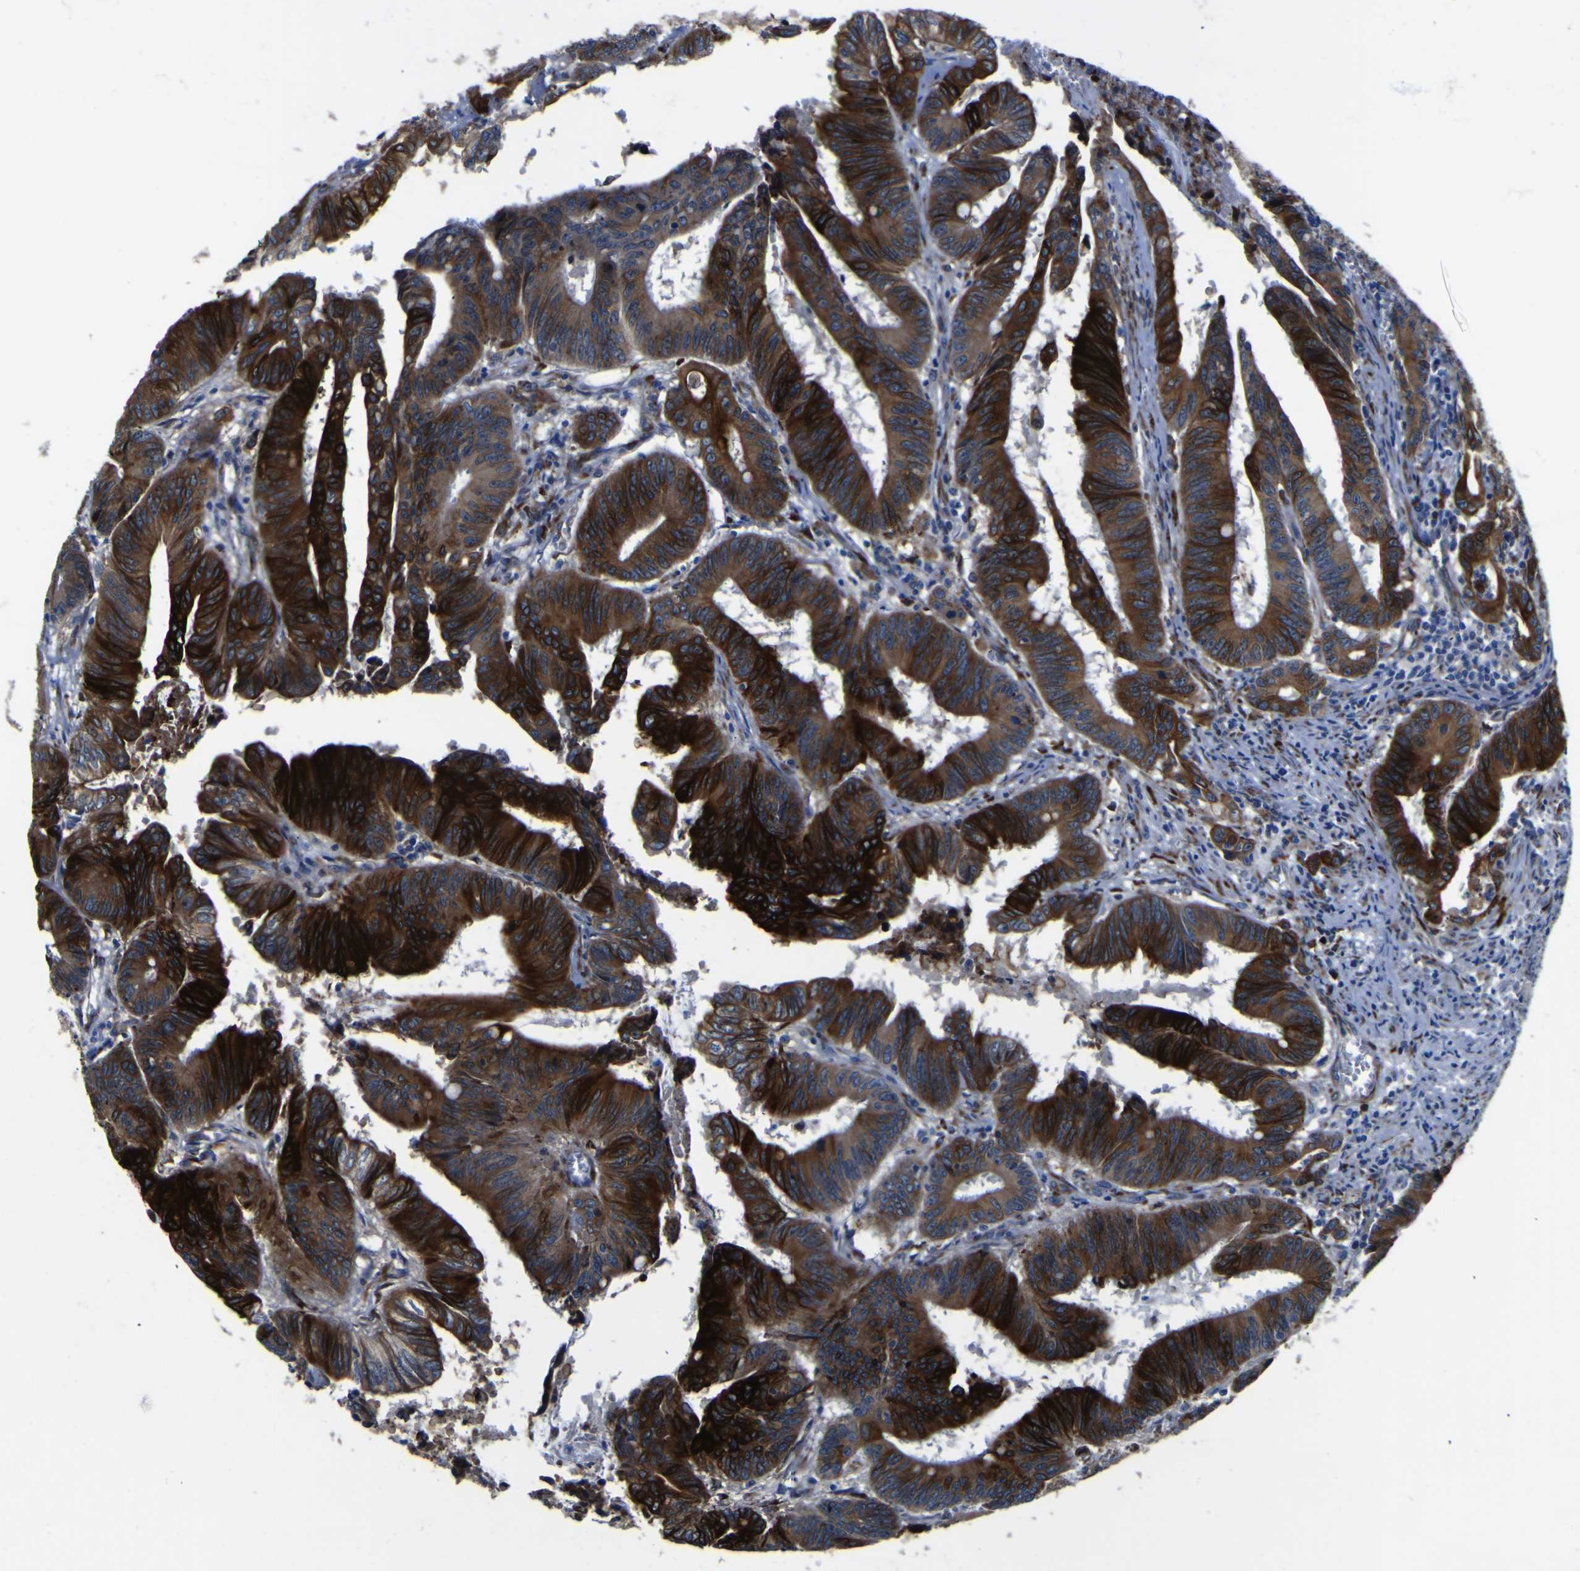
{"staining": {"intensity": "strong", "quantity": ">75%", "location": "cytoplasmic/membranous"}, "tissue": "colorectal cancer", "cell_type": "Tumor cells", "image_type": "cancer", "snomed": [{"axis": "morphology", "description": "Adenocarcinoma, NOS"}, {"axis": "topography", "description": "Colon"}], "caption": "DAB (3,3'-diaminobenzidine) immunohistochemical staining of human colorectal adenocarcinoma exhibits strong cytoplasmic/membranous protein positivity in approximately >75% of tumor cells. The protein of interest is shown in brown color, while the nuclei are stained blue.", "gene": "SCD", "patient": {"sex": "male", "age": 45}}